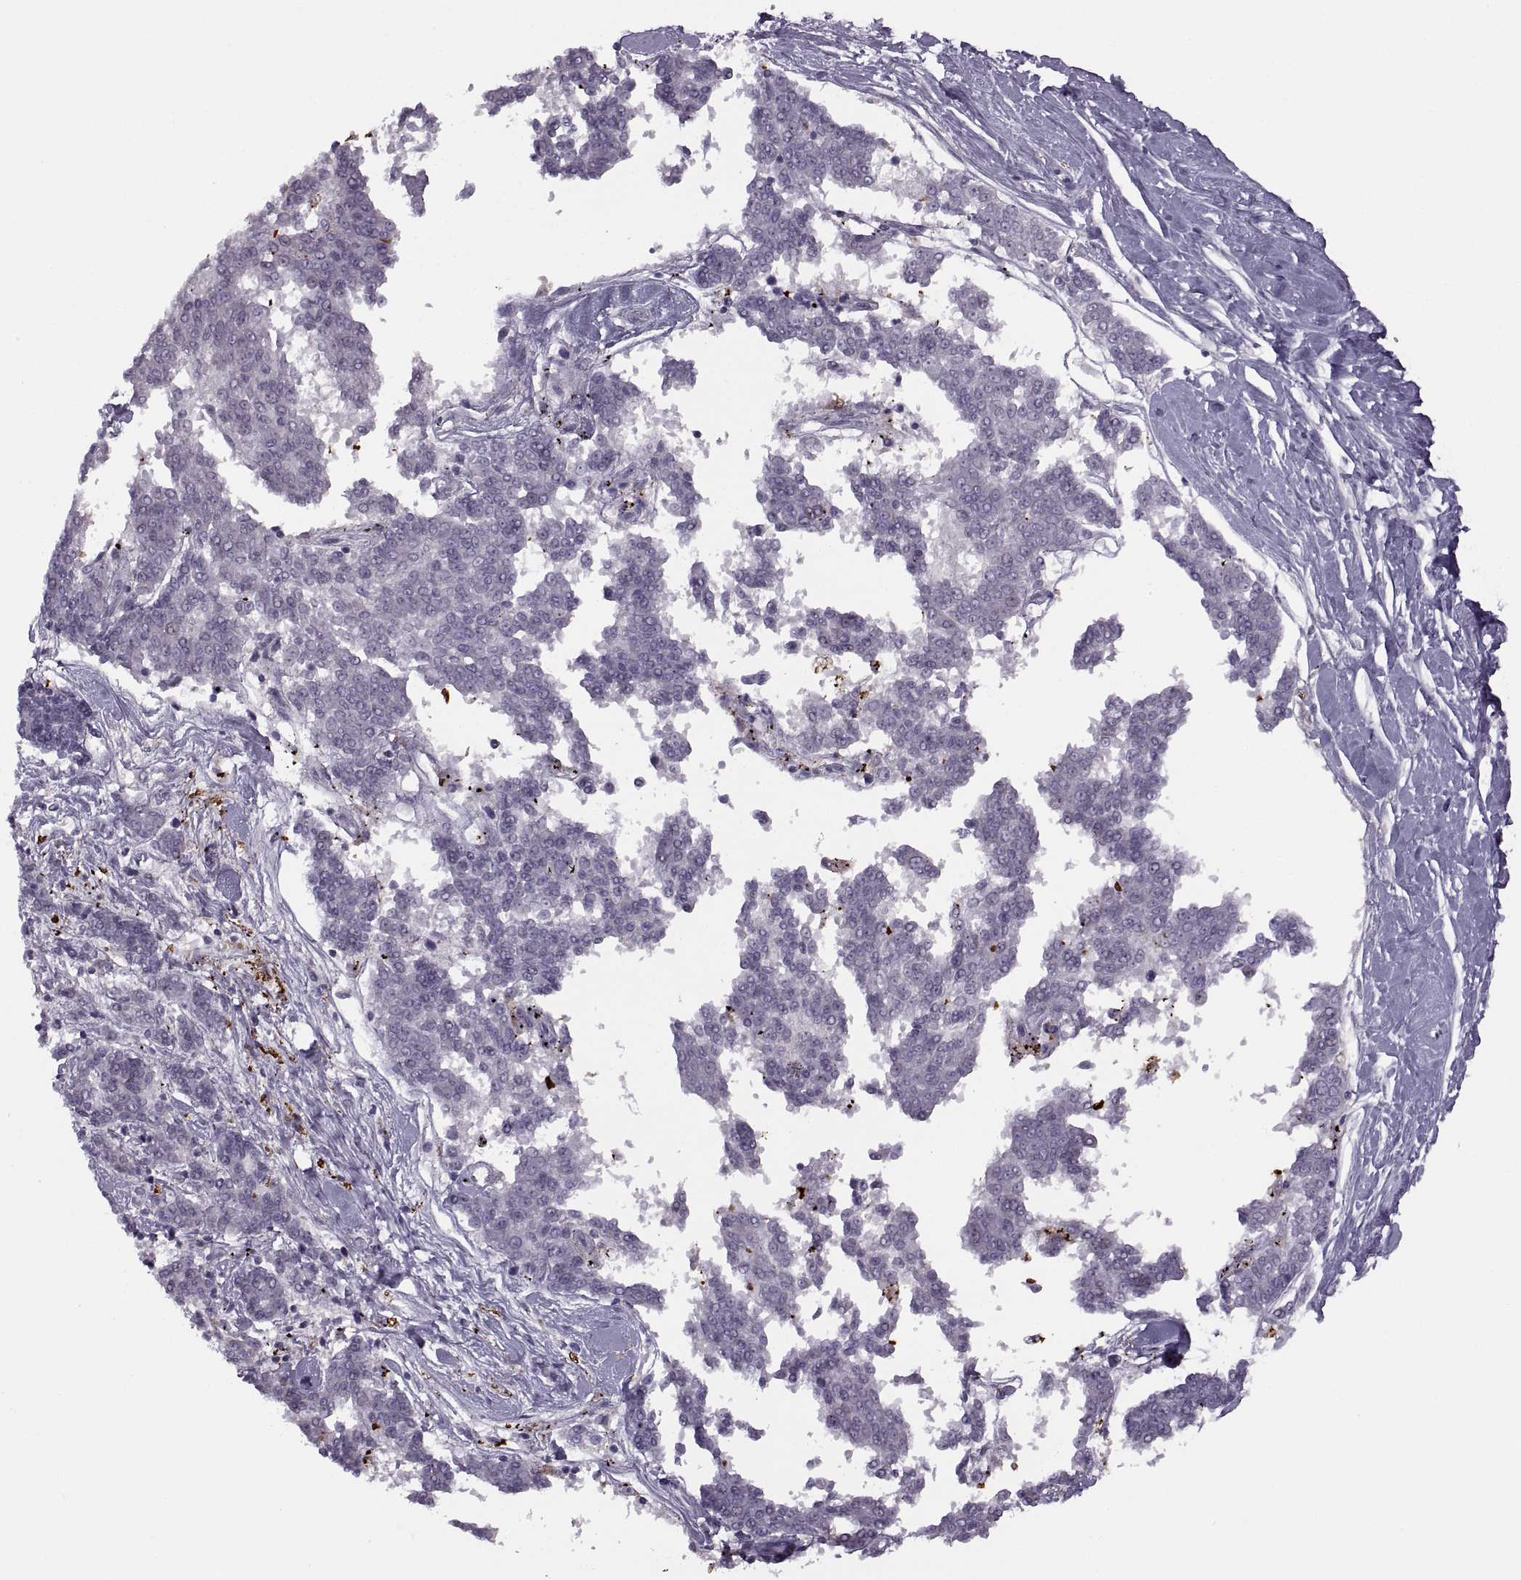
{"staining": {"intensity": "negative", "quantity": "none", "location": "none"}, "tissue": "melanoma", "cell_type": "Tumor cells", "image_type": "cancer", "snomed": [{"axis": "morphology", "description": "Malignant melanoma, NOS"}, {"axis": "topography", "description": "Skin"}], "caption": "There is no significant positivity in tumor cells of malignant melanoma.", "gene": "H2AP", "patient": {"sex": "female", "age": 72}}